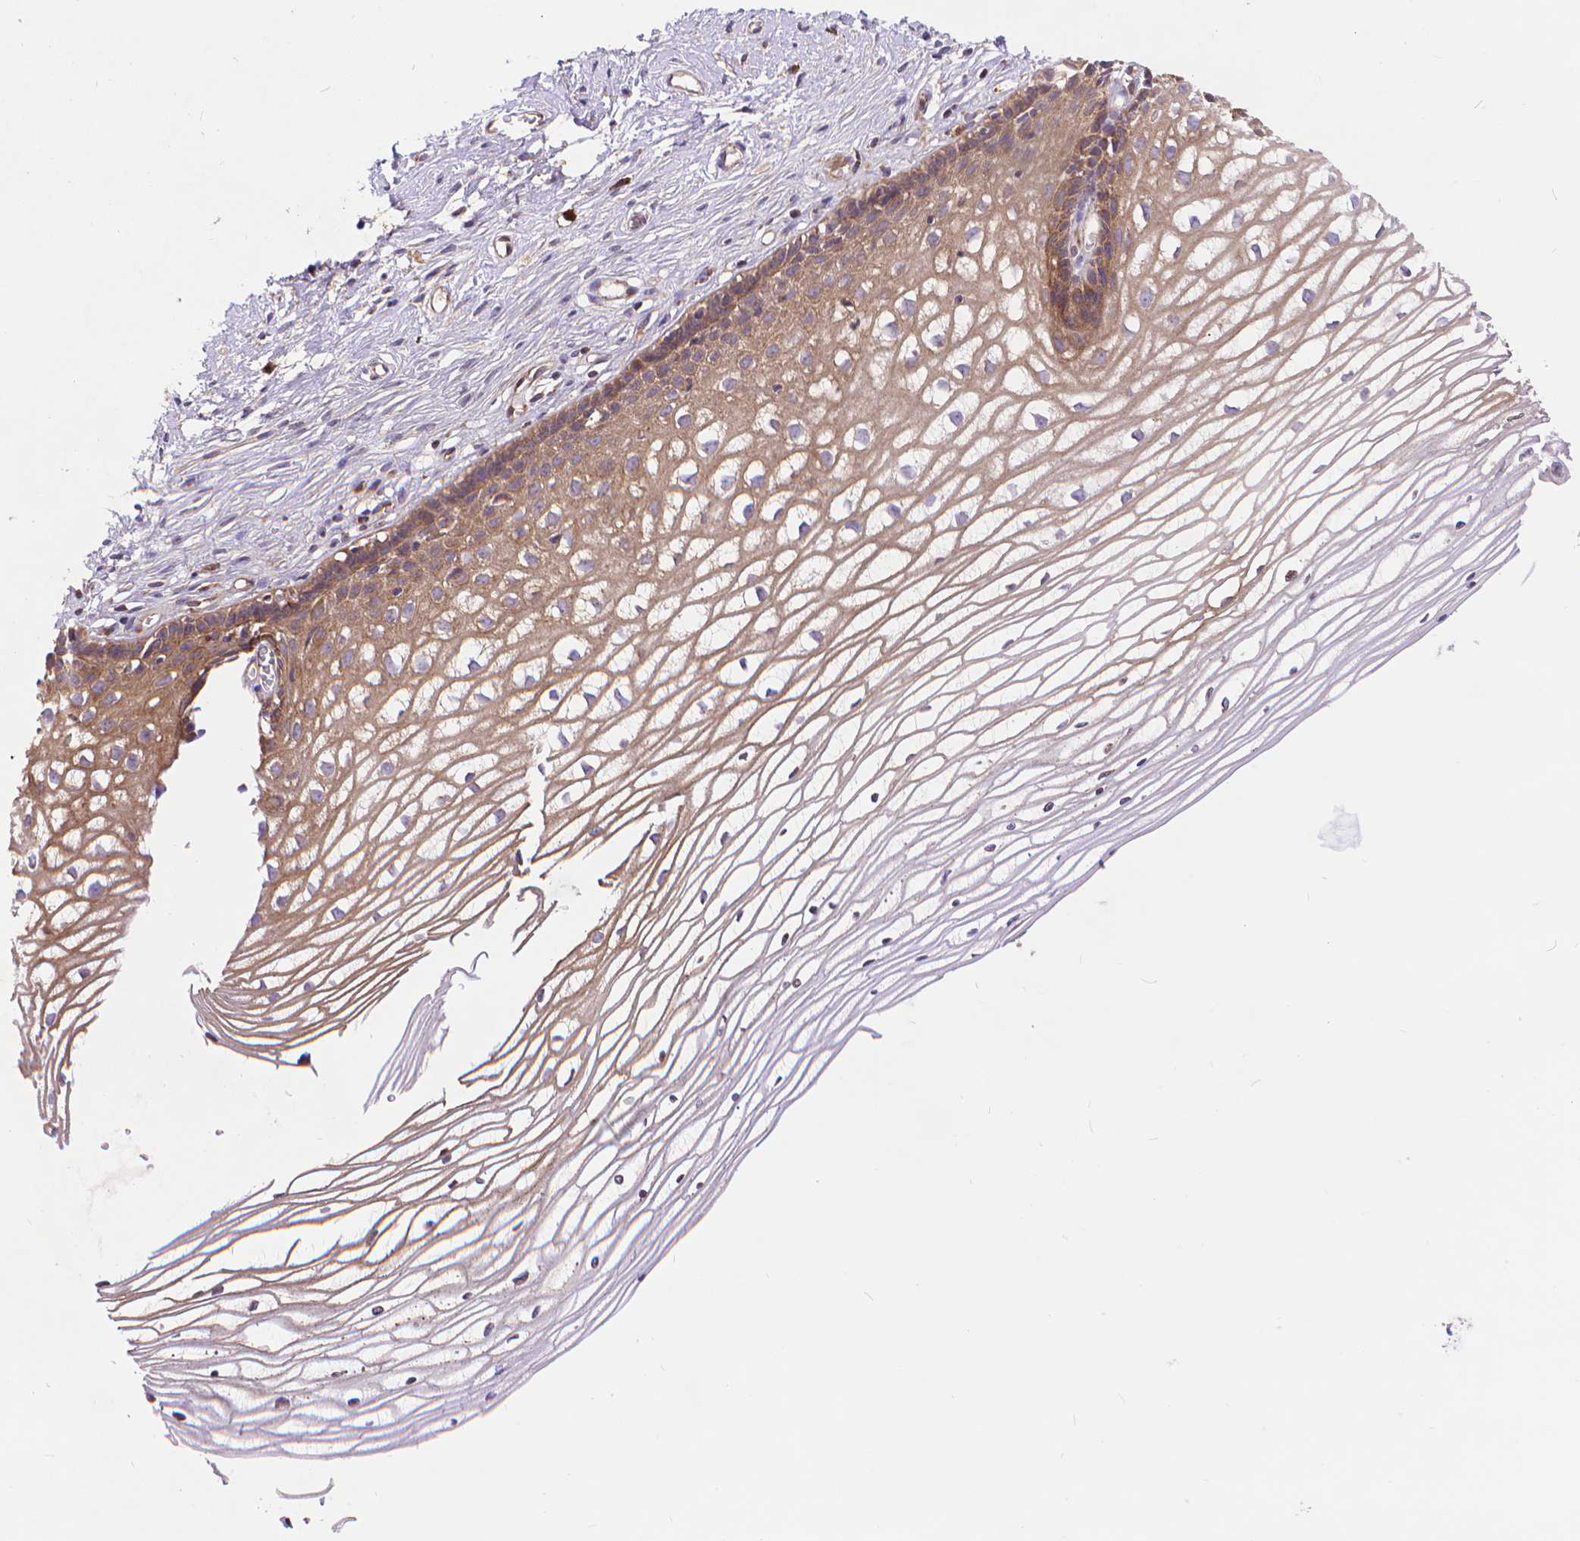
{"staining": {"intensity": "weak", "quantity": ">75%", "location": "cytoplasmic/membranous"}, "tissue": "cervix", "cell_type": "Glandular cells", "image_type": "normal", "snomed": [{"axis": "morphology", "description": "Normal tissue, NOS"}, {"axis": "topography", "description": "Cervix"}], "caption": "Human cervix stained for a protein (brown) displays weak cytoplasmic/membranous positive positivity in approximately >75% of glandular cells.", "gene": "ARAP1", "patient": {"sex": "female", "age": 40}}